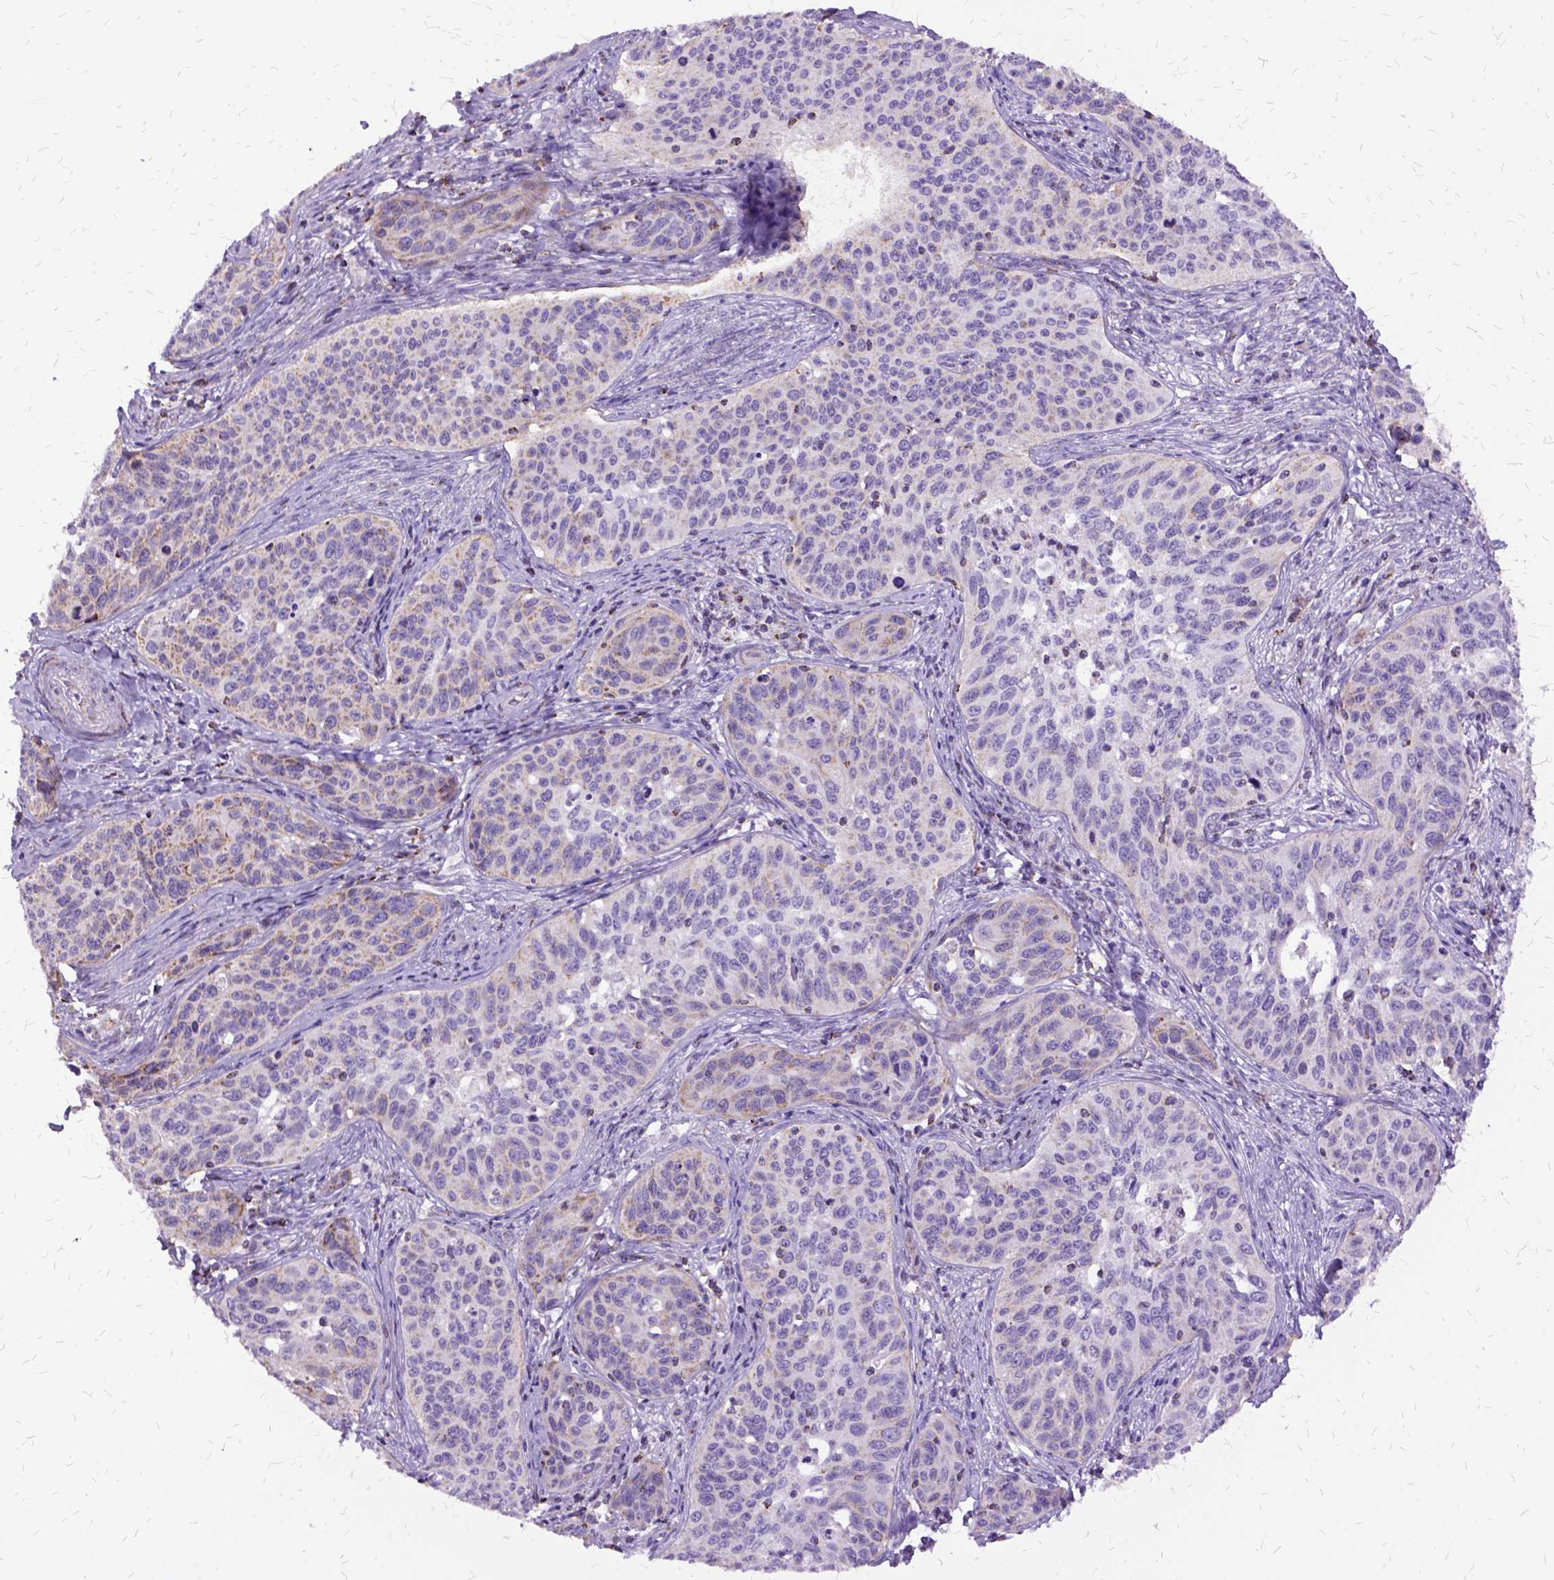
{"staining": {"intensity": "weak", "quantity": "<25%", "location": "cytoplasmic/membranous"}, "tissue": "cervical cancer", "cell_type": "Tumor cells", "image_type": "cancer", "snomed": [{"axis": "morphology", "description": "Squamous cell carcinoma, NOS"}, {"axis": "topography", "description": "Cervix"}], "caption": "Image shows no protein expression in tumor cells of cervical cancer tissue. (Stains: DAB (3,3'-diaminobenzidine) immunohistochemistry with hematoxylin counter stain, Microscopy: brightfield microscopy at high magnification).", "gene": "OXCT1", "patient": {"sex": "female", "age": 31}}